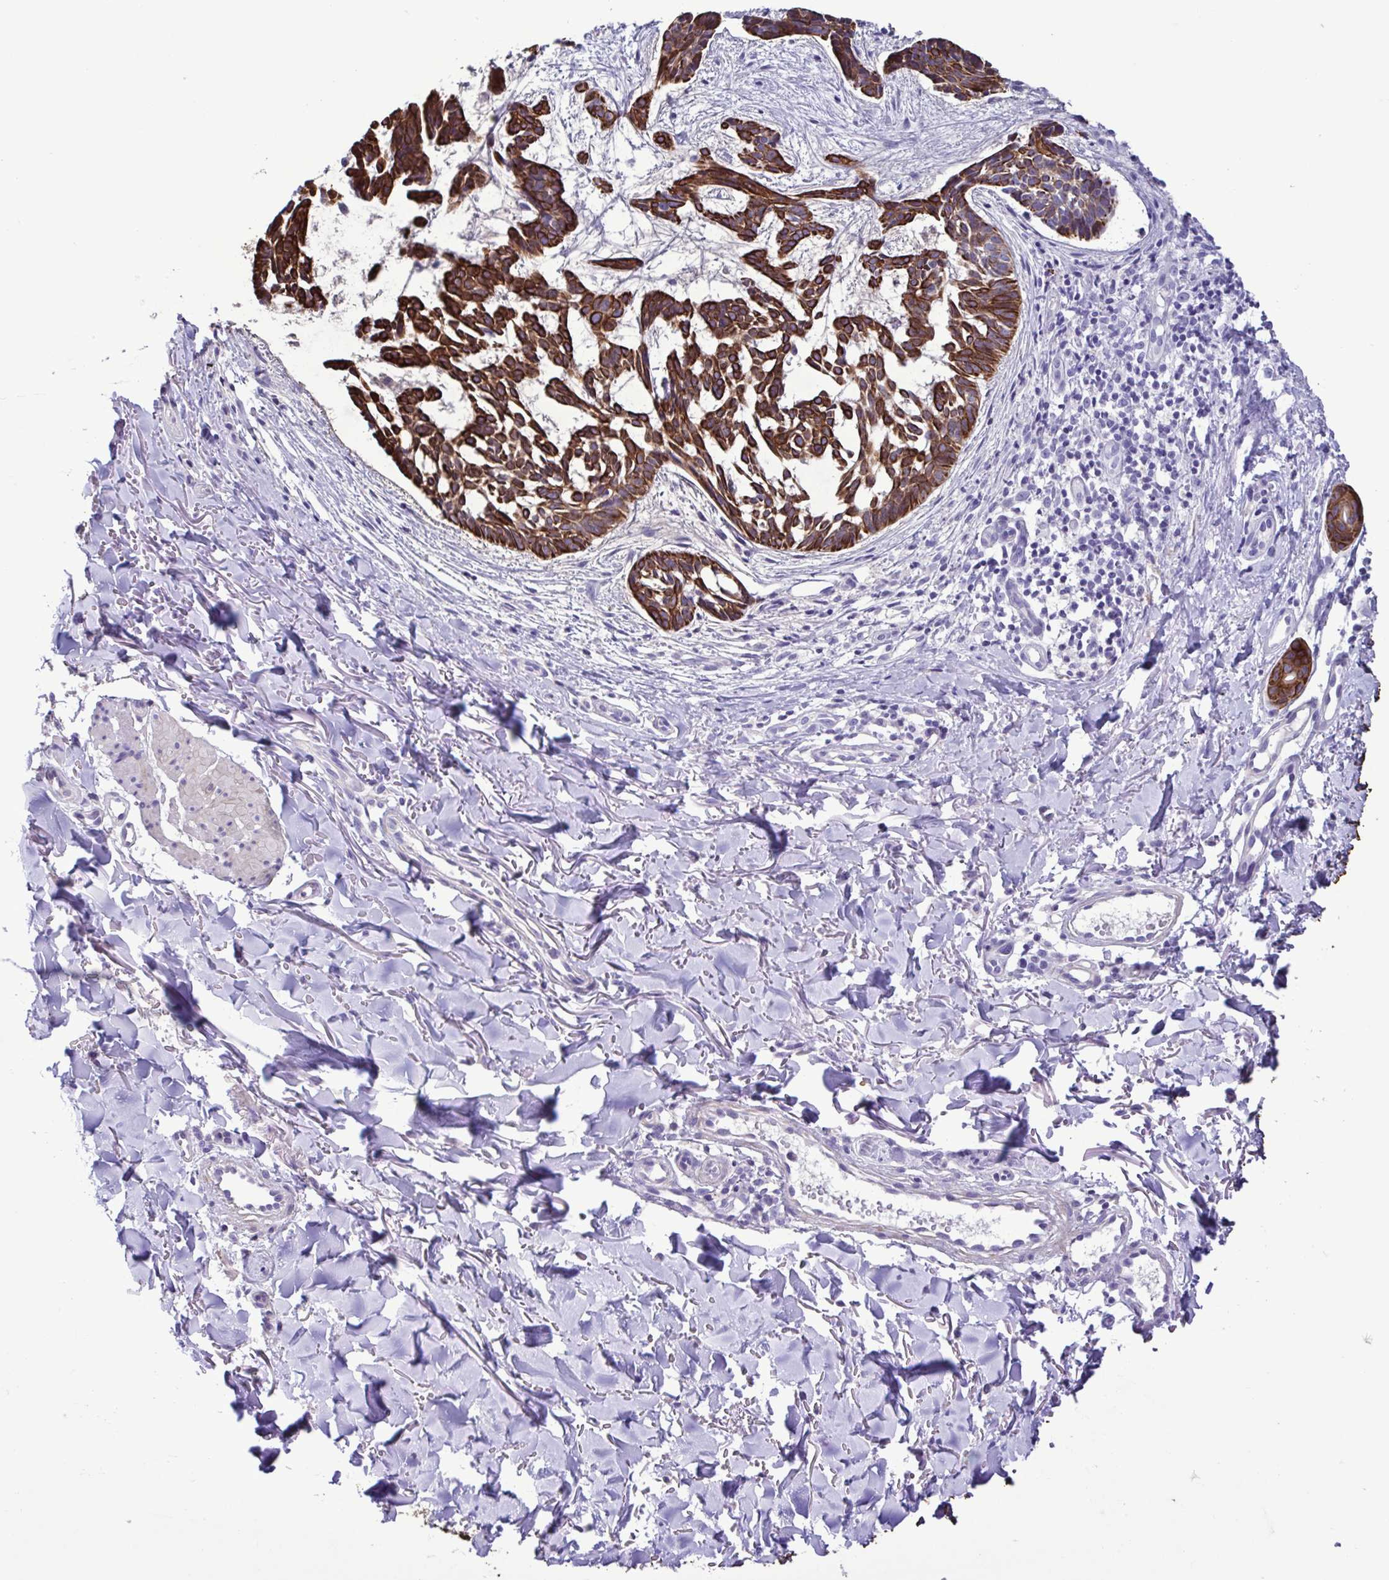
{"staining": {"intensity": "strong", "quantity": ">75%", "location": "cytoplasmic/membranous"}, "tissue": "skin cancer", "cell_type": "Tumor cells", "image_type": "cancer", "snomed": [{"axis": "morphology", "description": "Basal cell carcinoma"}, {"axis": "topography", "description": "Skin"}], "caption": "An immunohistochemistry (IHC) image of neoplastic tissue is shown. Protein staining in brown labels strong cytoplasmic/membranous positivity in basal cell carcinoma (skin) within tumor cells.", "gene": "PLA2G4E", "patient": {"sex": "male", "age": 78}}